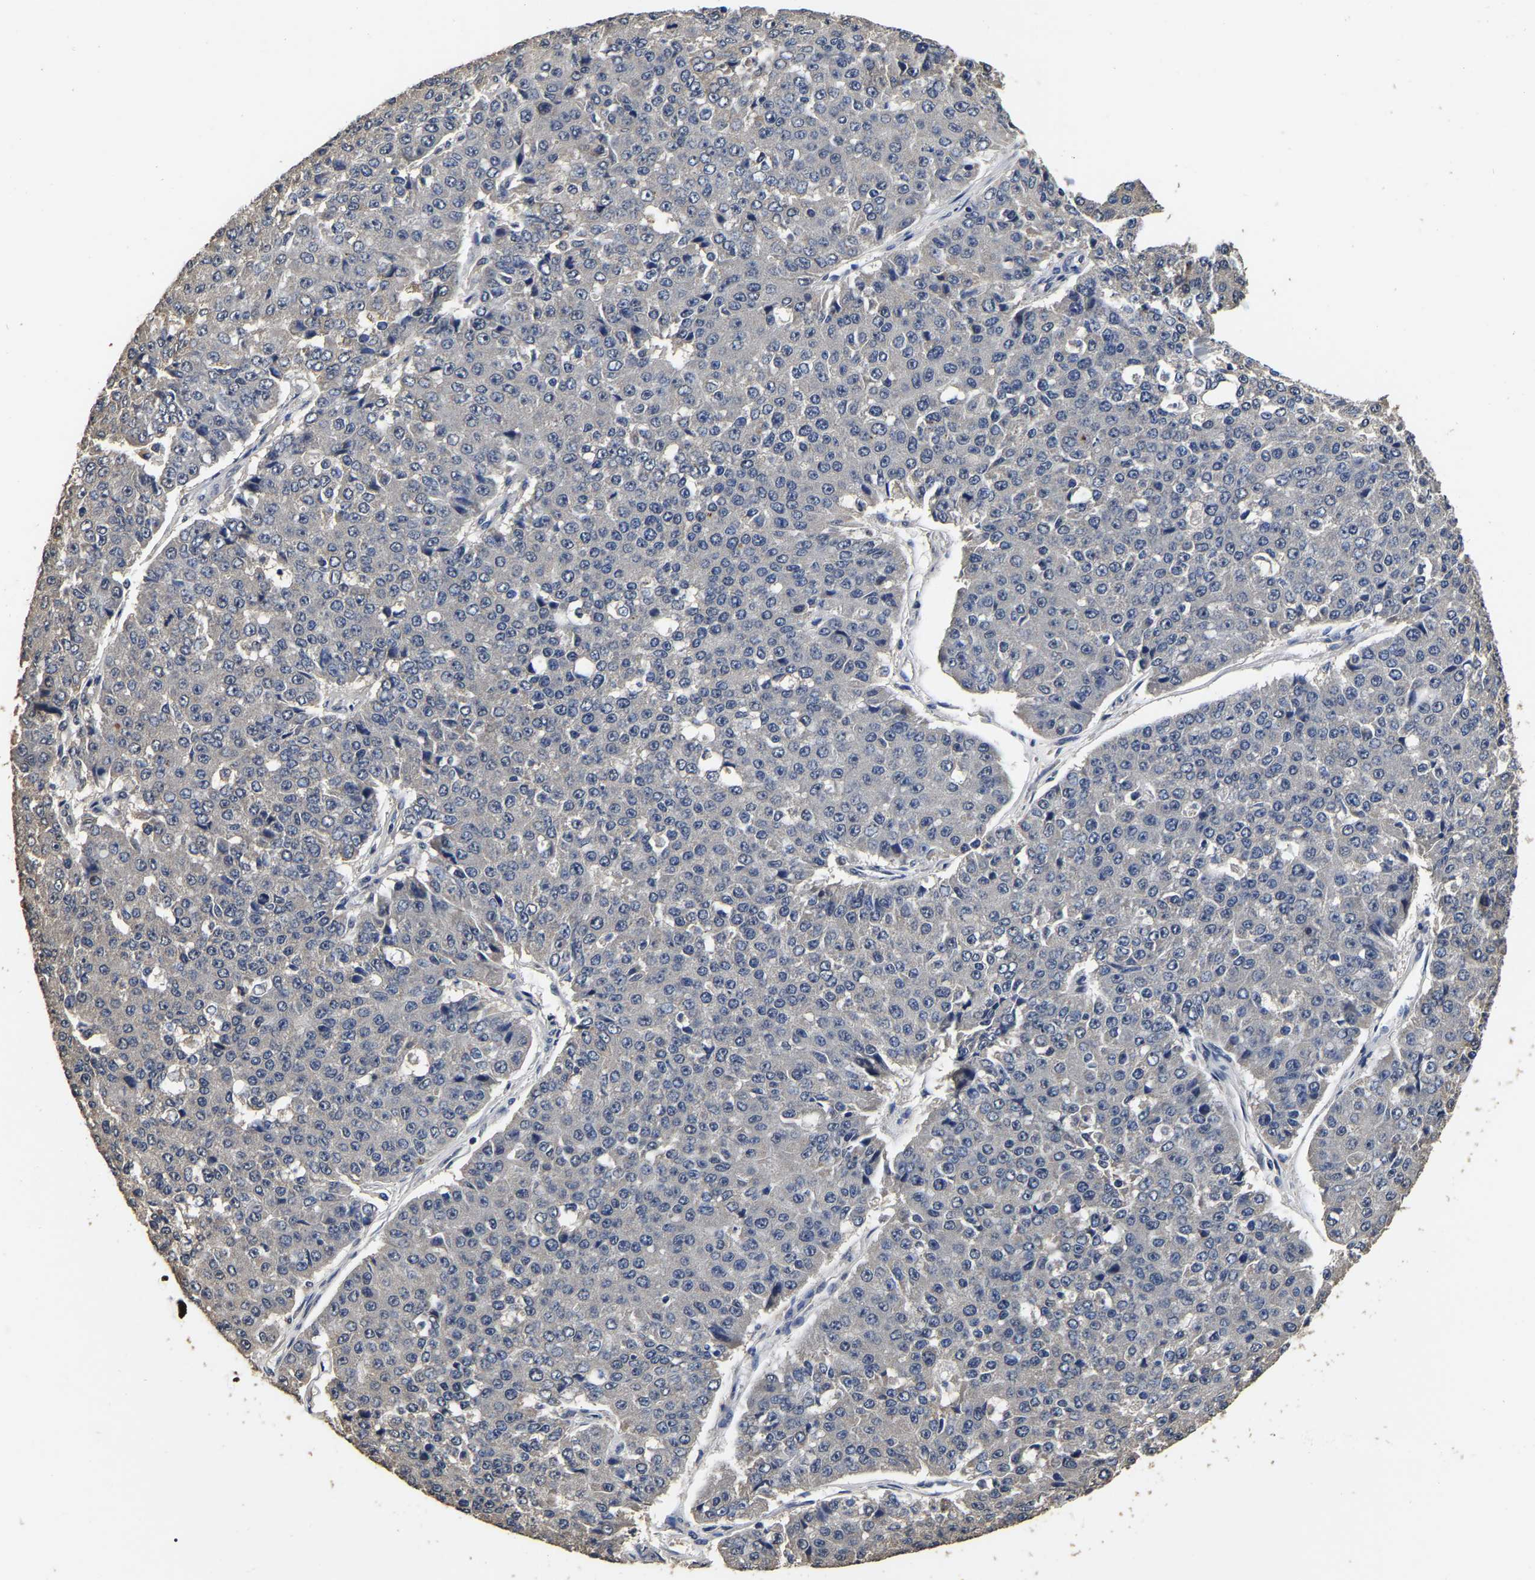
{"staining": {"intensity": "negative", "quantity": "none", "location": "none"}, "tissue": "pancreatic cancer", "cell_type": "Tumor cells", "image_type": "cancer", "snomed": [{"axis": "morphology", "description": "Adenocarcinoma, NOS"}, {"axis": "topography", "description": "Pancreas"}], "caption": "IHC photomicrograph of neoplastic tissue: adenocarcinoma (pancreatic) stained with DAB displays no significant protein expression in tumor cells.", "gene": "STK32C", "patient": {"sex": "male", "age": 50}}